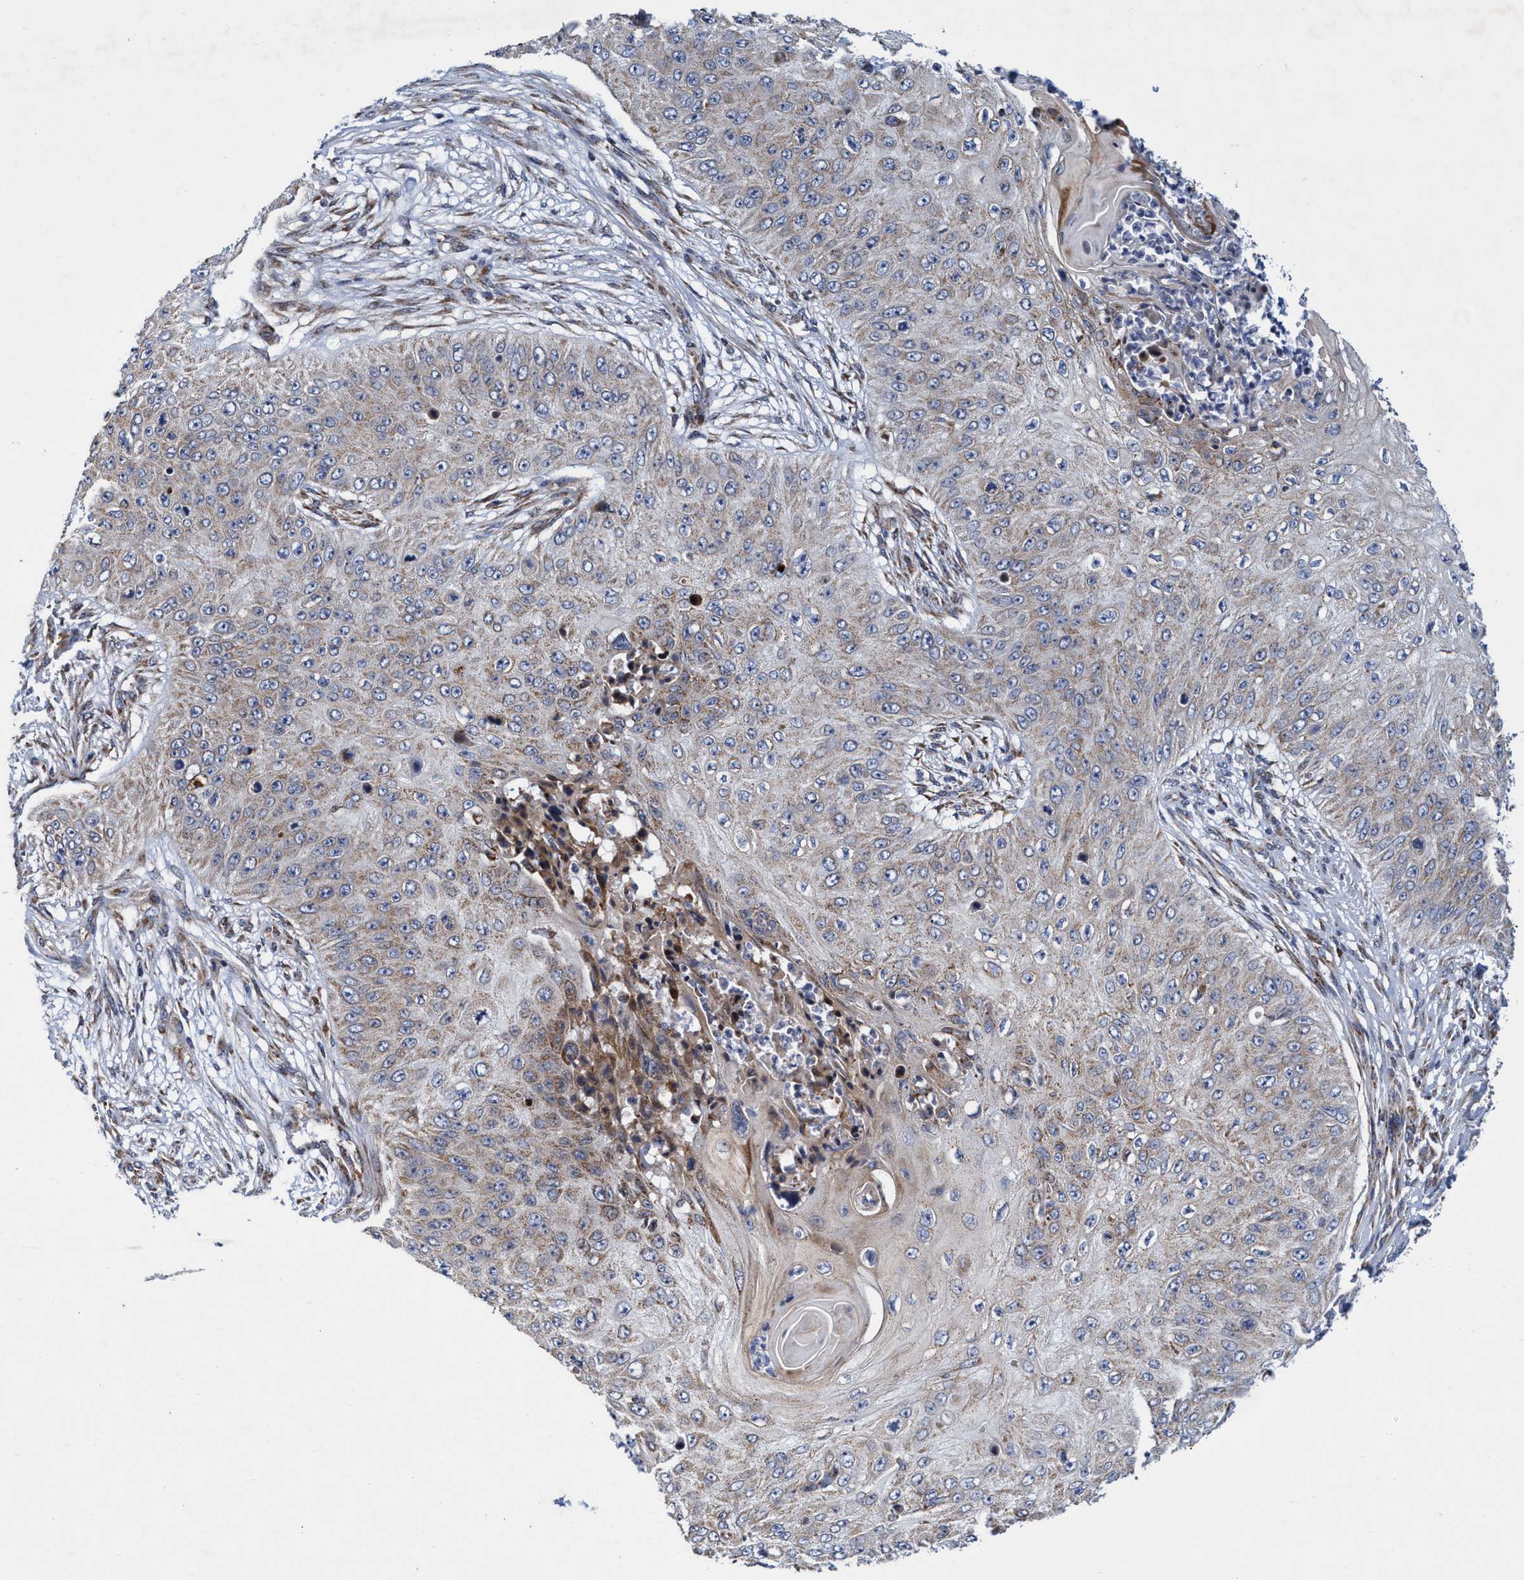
{"staining": {"intensity": "weak", "quantity": ">75%", "location": "cytoplasmic/membranous"}, "tissue": "skin cancer", "cell_type": "Tumor cells", "image_type": "cancer", "snomed": [{"axis": "morphology", "description": "Squamous cell carcinoma, NOS"}, {"axis": "topography", "description": "Skin"}], "caption": "Approximately >75% of tumor cells in human skin cancer (squamous cell carcinoma) exhibit weak cytoplasmic/membranous protein staining as visualized by brown immunohistochemical staining.", "gene": "POLR1F", "patient": {"sex": "female", "age": 80}}